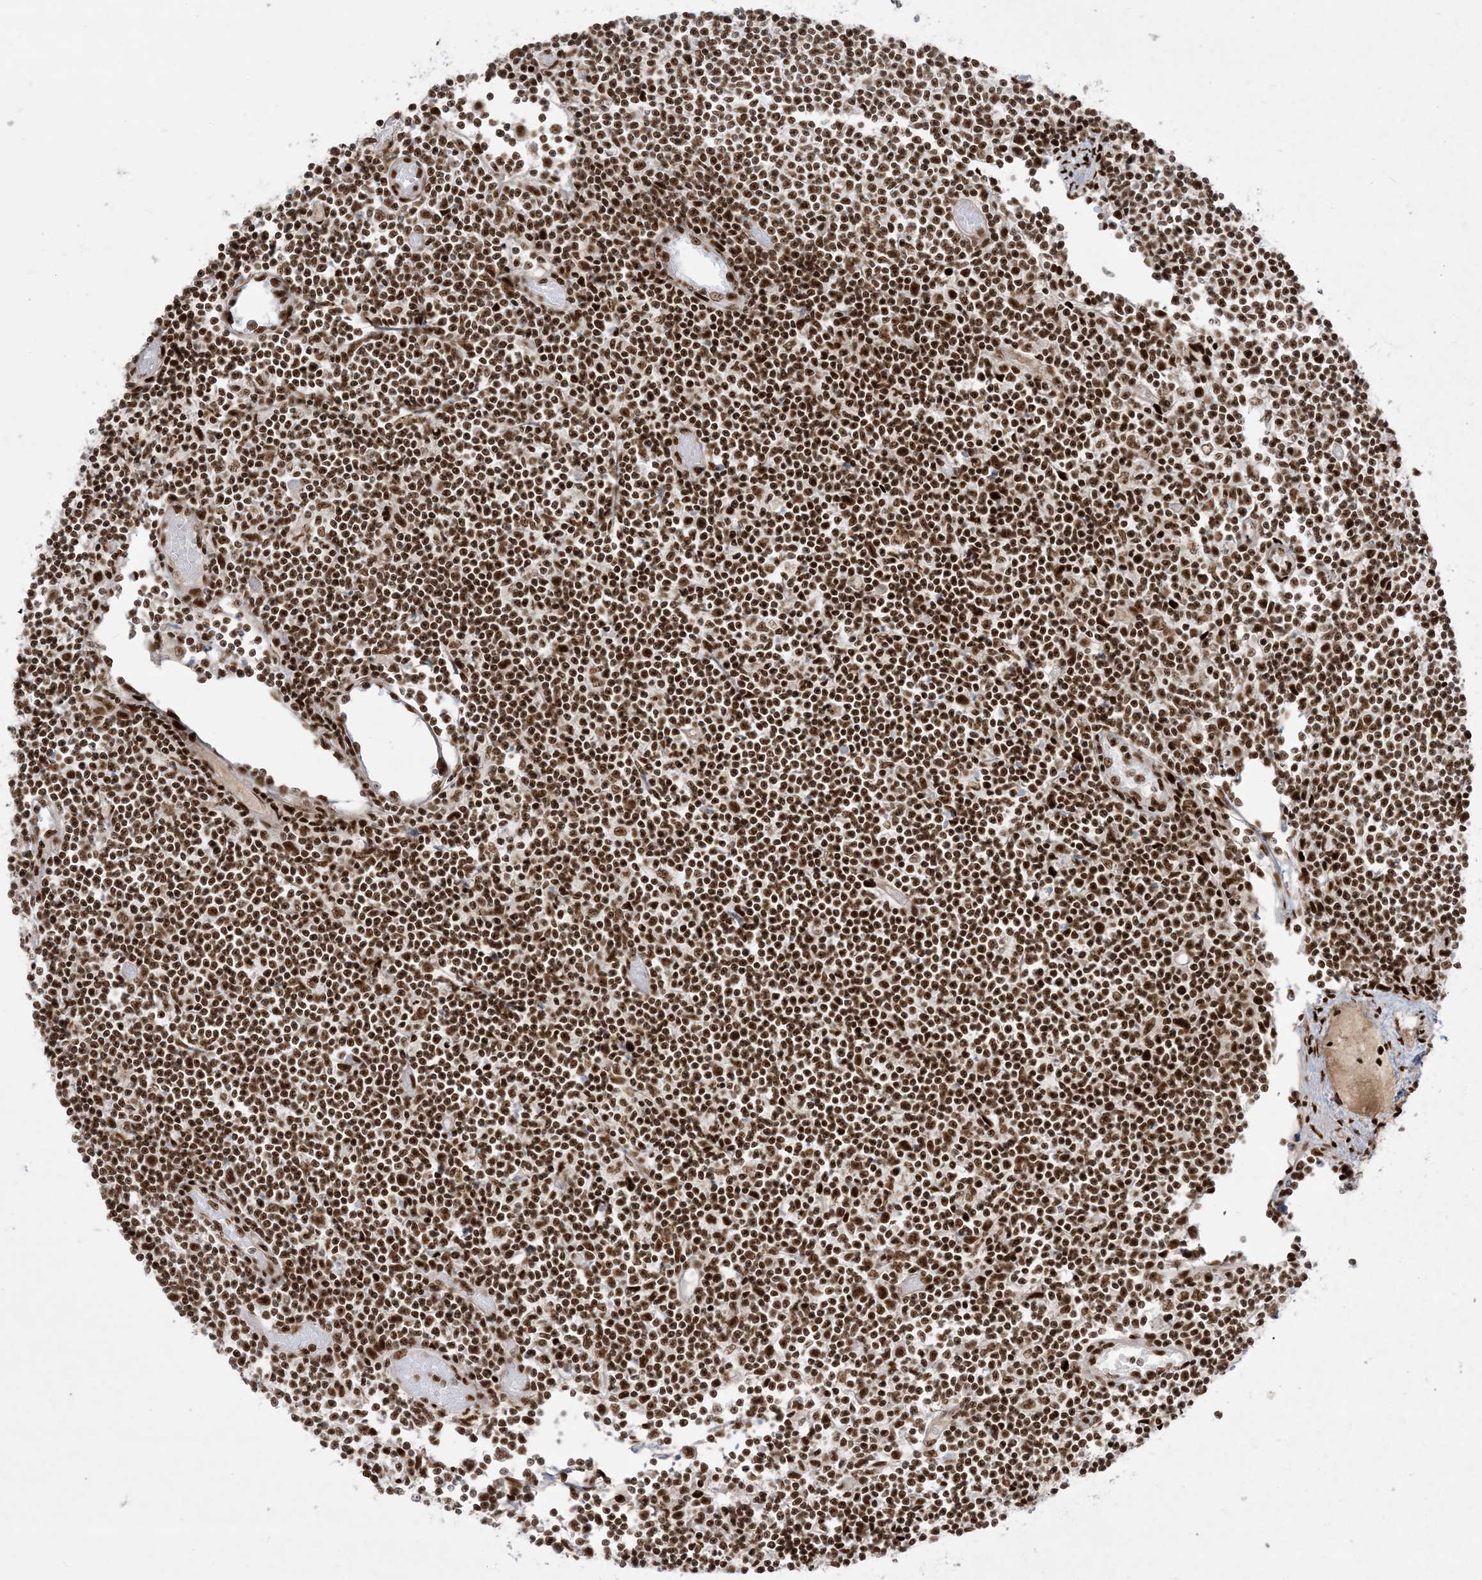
{"staining": {"intensity": "strong", "quantity": "25%-75%", "location": "nuclear"}, "tissue": "lymph node", "cell_type": "Non-germinal center cells", "image_type": "normal", "snomed": [{"axis": "morphology", "description": "Normal tissue, NOS"}, {"axis": "topography", "description": "Lymph node"}], "caption": "Immunohistochemistry (IHC) histopathology image of benign lymph node: human lymph node stained using immunohistochemistry exhibits high levels of strong protein expression localized specifically in the nuclear of non-germinal center cells, appearing as a nuclear brown color.", "gene": "RBM10", "patient": {"sex": "female", "age": 11}}